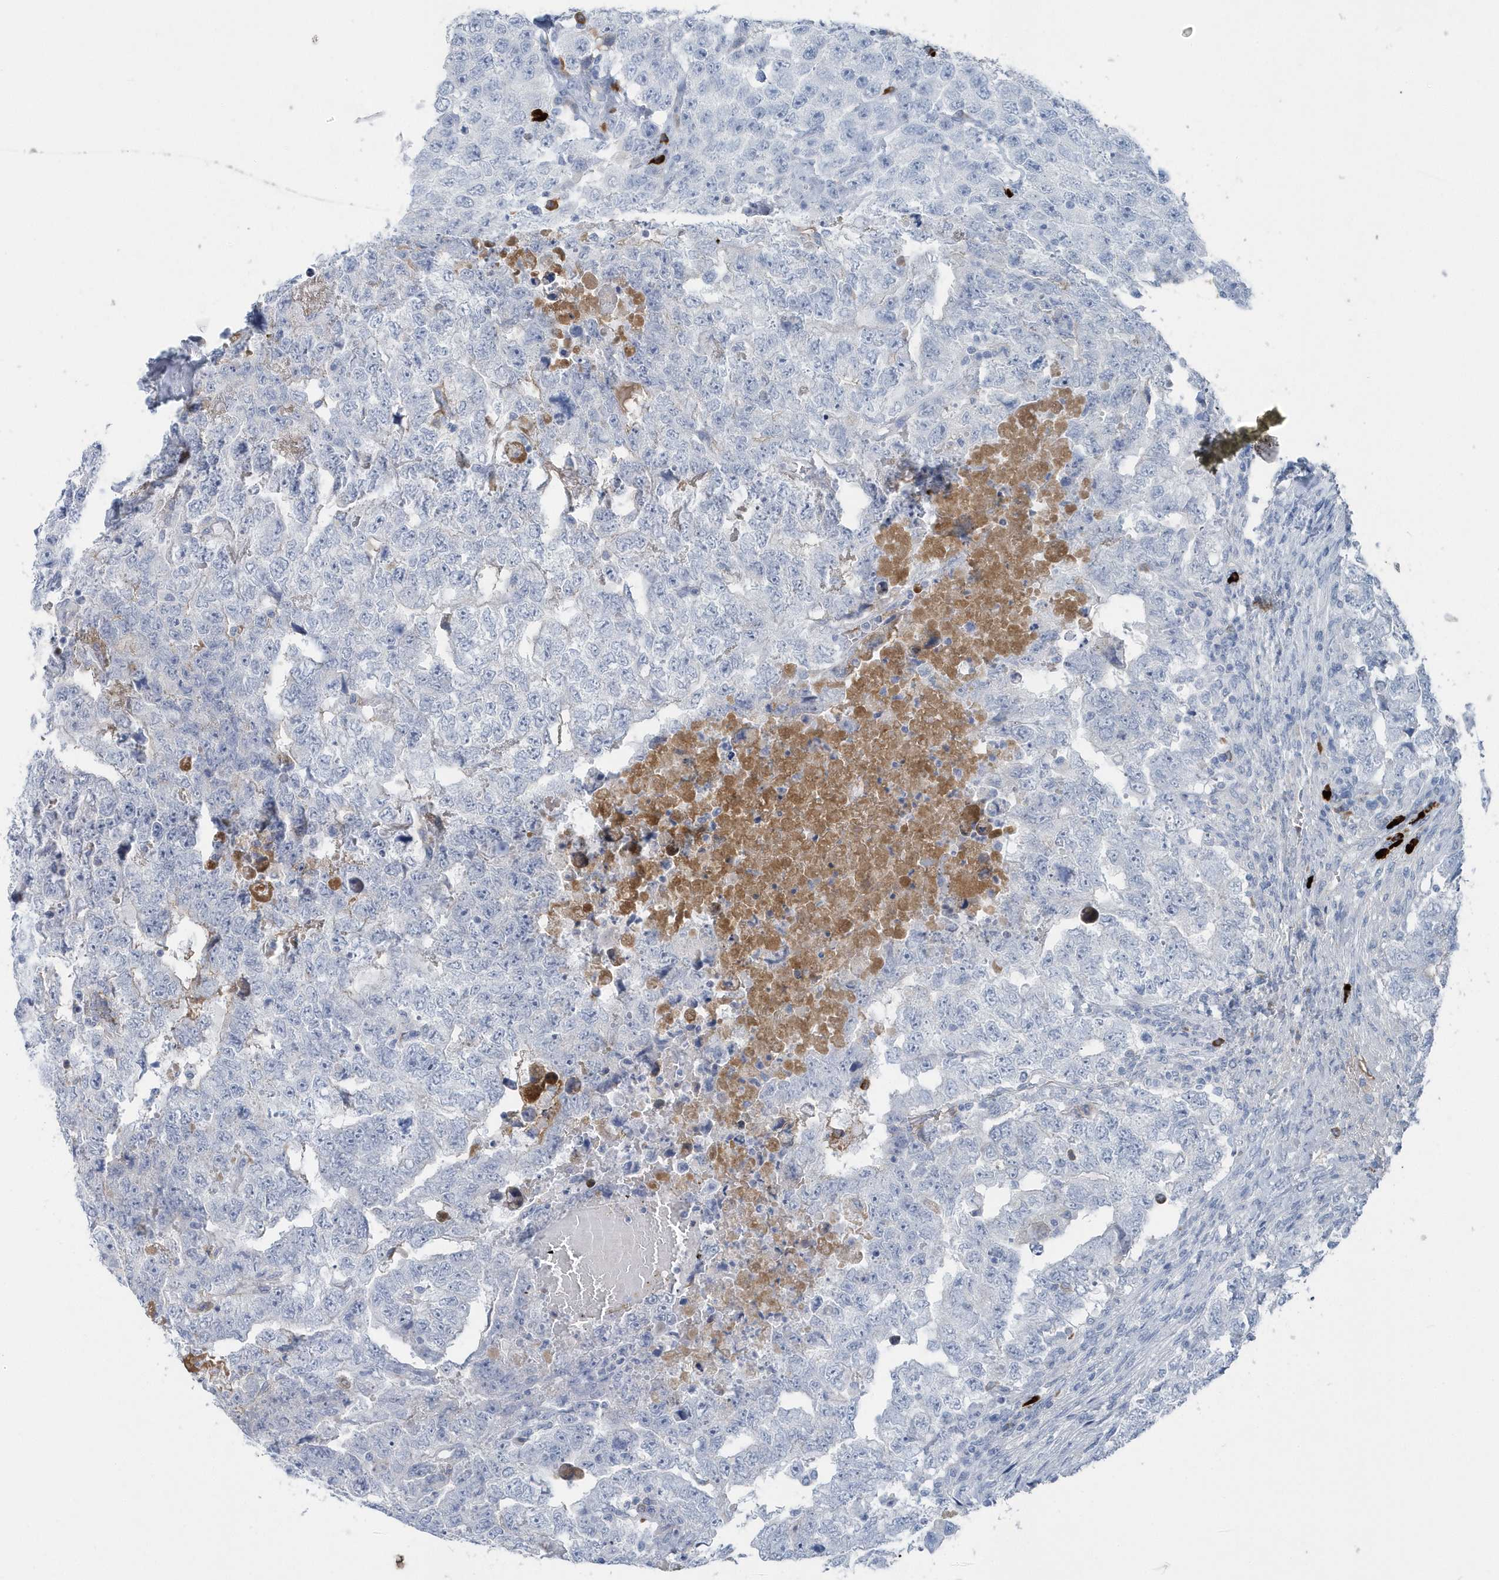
{"staining": {"intensity": "negative", "quantity": "none", "location": "none"}, "tissue": "testis cancer", "cell_type": "Tumor cells", "image_type": "cancer", "snomed": [{"axis": "morphology", "description": "Carcinoma, Embryonal, NOS"}, {"axis": "topography", "description": "Testis"}], "caption": "There is no significant expression in tumor cells of testis embryonal carcinoma.", "gene": "JCHAIN", "patient": {"sex": "male", "age": 45}}